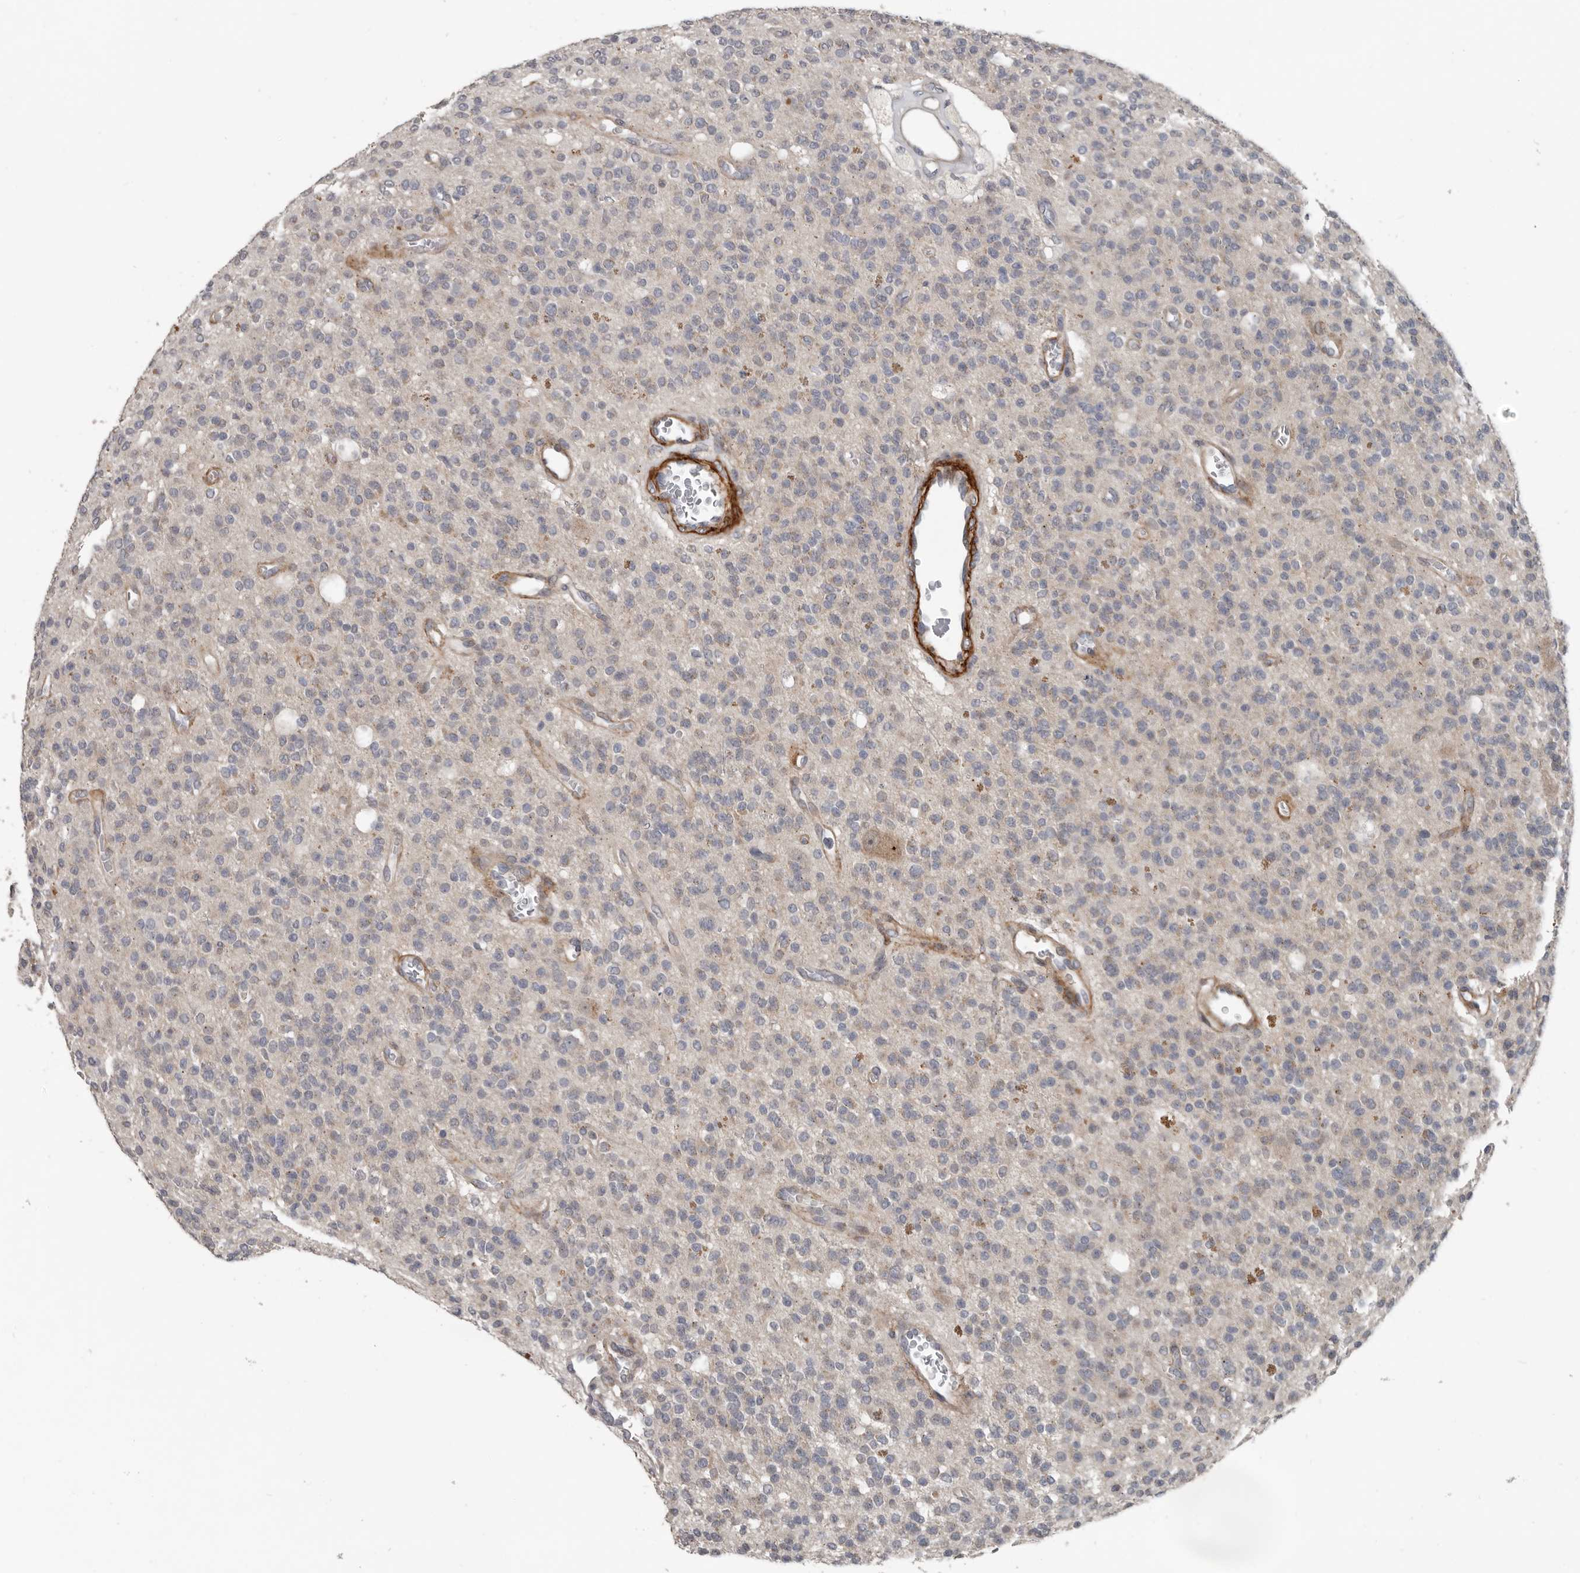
{"staining": {"intensity": "weak", "quantity": "<25%", "location": "cytoplasmic/membranous"}, "tissue": "glioma", "cell_type": "Tumor cells", "image_type": "cancer", "snomed": [{"axis": "morphology", "description": "Glioma, malignant, High grade"}, {"axis": "topography", "description": "Brain"}], "caption": "Malignant high-grade glioma was stained to show a protein in brown. There is no significant positivity in tumor cells.", "gene": "C1orf216", "patient": {"sex": "male", "age": 34}}